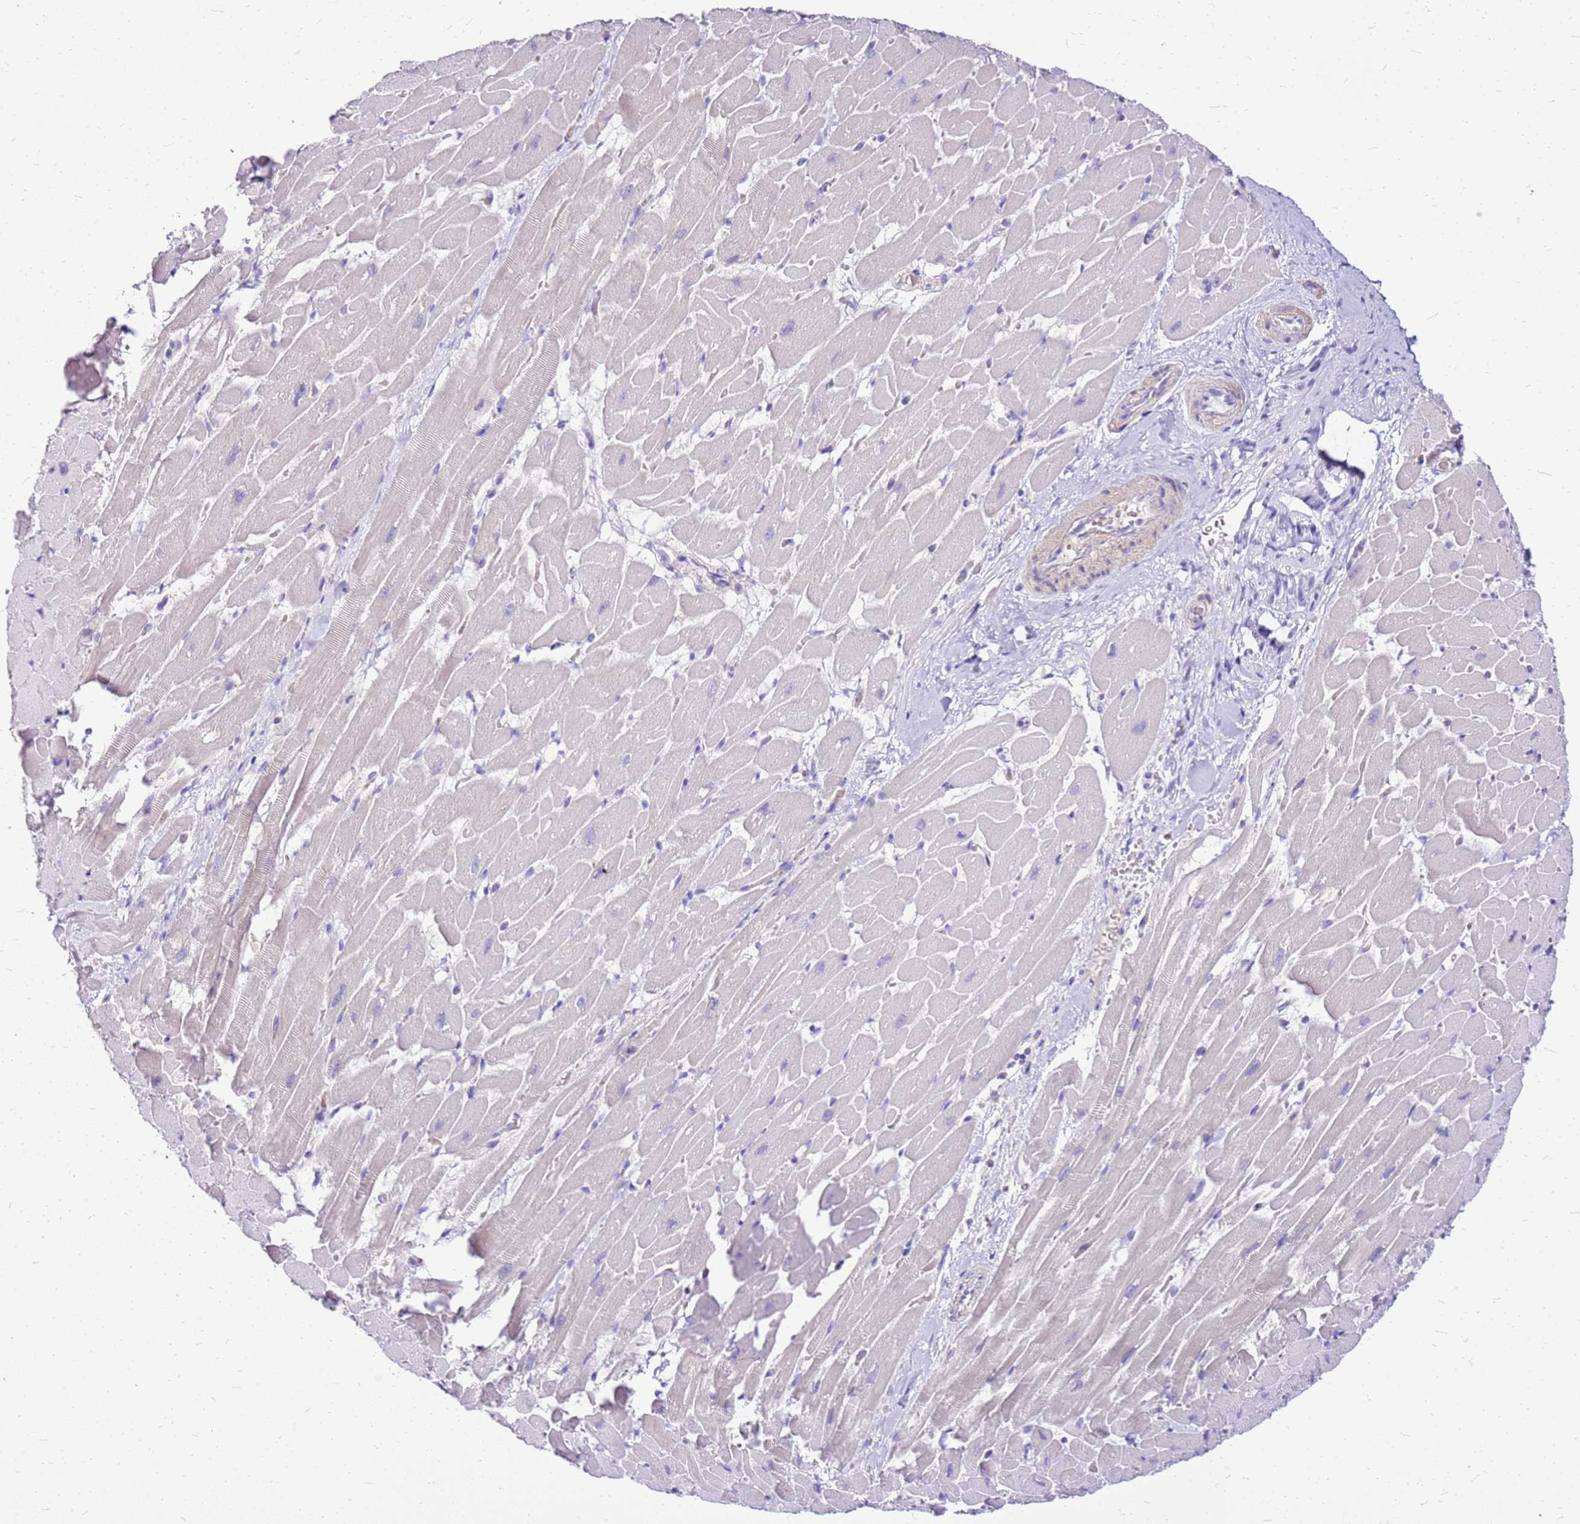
{"staining": {"intensity": "negative", "quantity": "none", "location": "none"}, "tissue": "heart muscle", "cell_type": "Cardiomyocytes", "image_type": "normal", "snomed": [{"axis": "morphology", "description": "Normal tissue, NOS"}, {"axis": "topography", "description": "Heart"}], "caption": "Cardiomyocytes are negative for brown protein staining in unremarkable heart muscle. (DAB (3,3'-diaminobenzidine) IHC with hematoxylin counter stain).", "gene": "DCDC2B", "patient": {"sex": "male", "age": 37}}